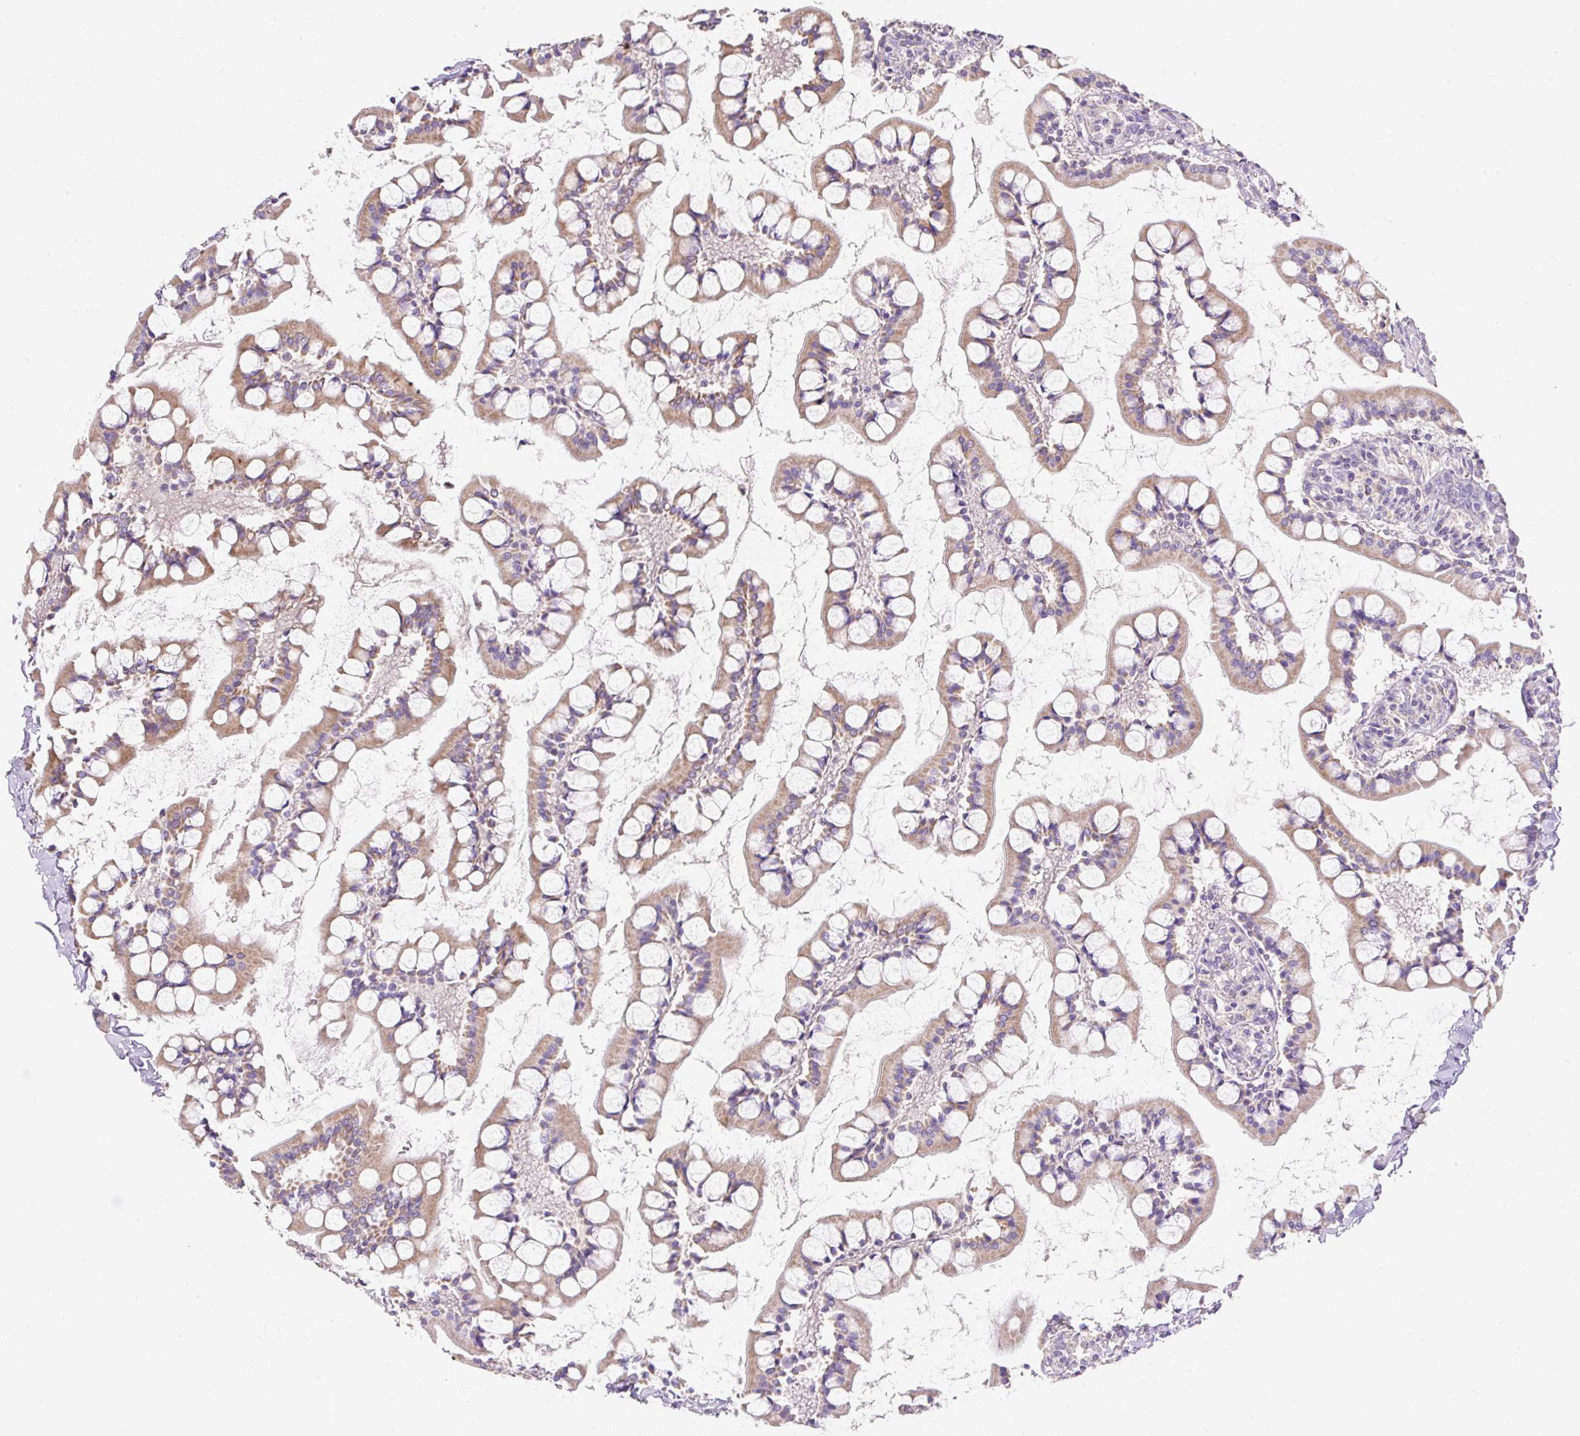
{"staining": {"intensity": "moderate", "quantity": ">75%", "location": "cytoplasmic/membranous"}, "tissue": "small intestine", "cell_type": "Glandular cells", "image_type": "normal", "snomed": [{"axis": "morphology", "description": "Normal tissue, NOS"}, {"axis": "topography", "description": "Small intestine"}], "caption": "DAB immunohistochemical staining of benign small intestine displays moderate cytoplasmic/membranous protein expression in about >75% of glandular cells. Nuclei are stained in blue.", "gene": "PMAIP1", "patient": {"sex": "male", "age": 52}}